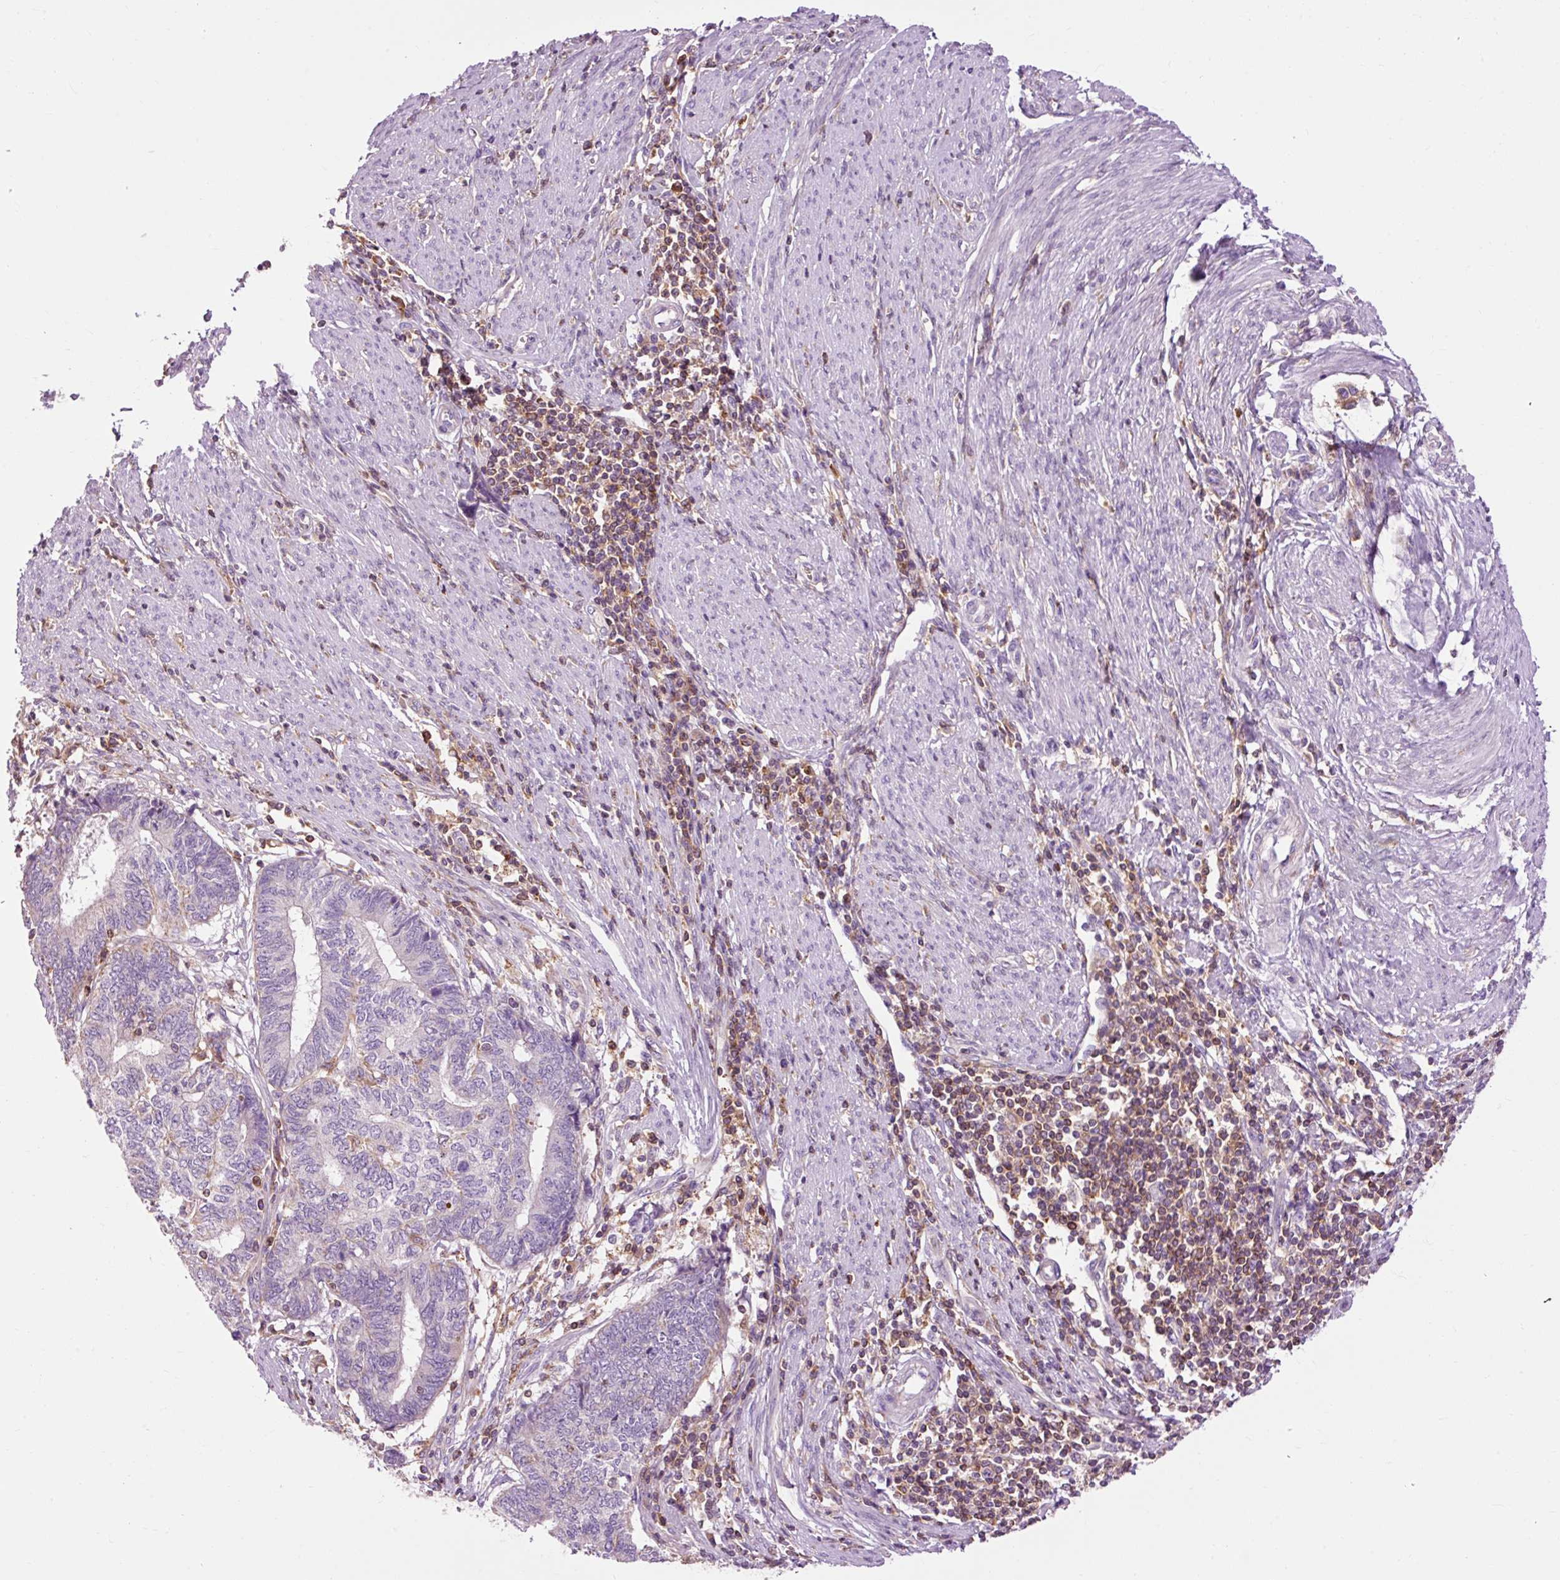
{"staining": {"intensity": "negative", "quantity": "none", "location": "none"}, "tissue": "endometrial cancer", "cell_type": "Tumor cells", "image_type": "cancer", "snomed": [{"axis": "morphology", "description": "Adenocarcinoma, NOS"}, {"axis": "topography", "description": "Uterus"}, {"axis": "topography", "description": "Endometrium"}], "caption": "DAB (3,3'-diaminobenzidine) immunohistochemical staining of endometrial adenocarcinoma demonstrates no significant positivity in tumor cells. (IHC, brightfield microscopy, high magnification).", "gene": "CD83", "patient": {"sex": "female", "age": 70}}